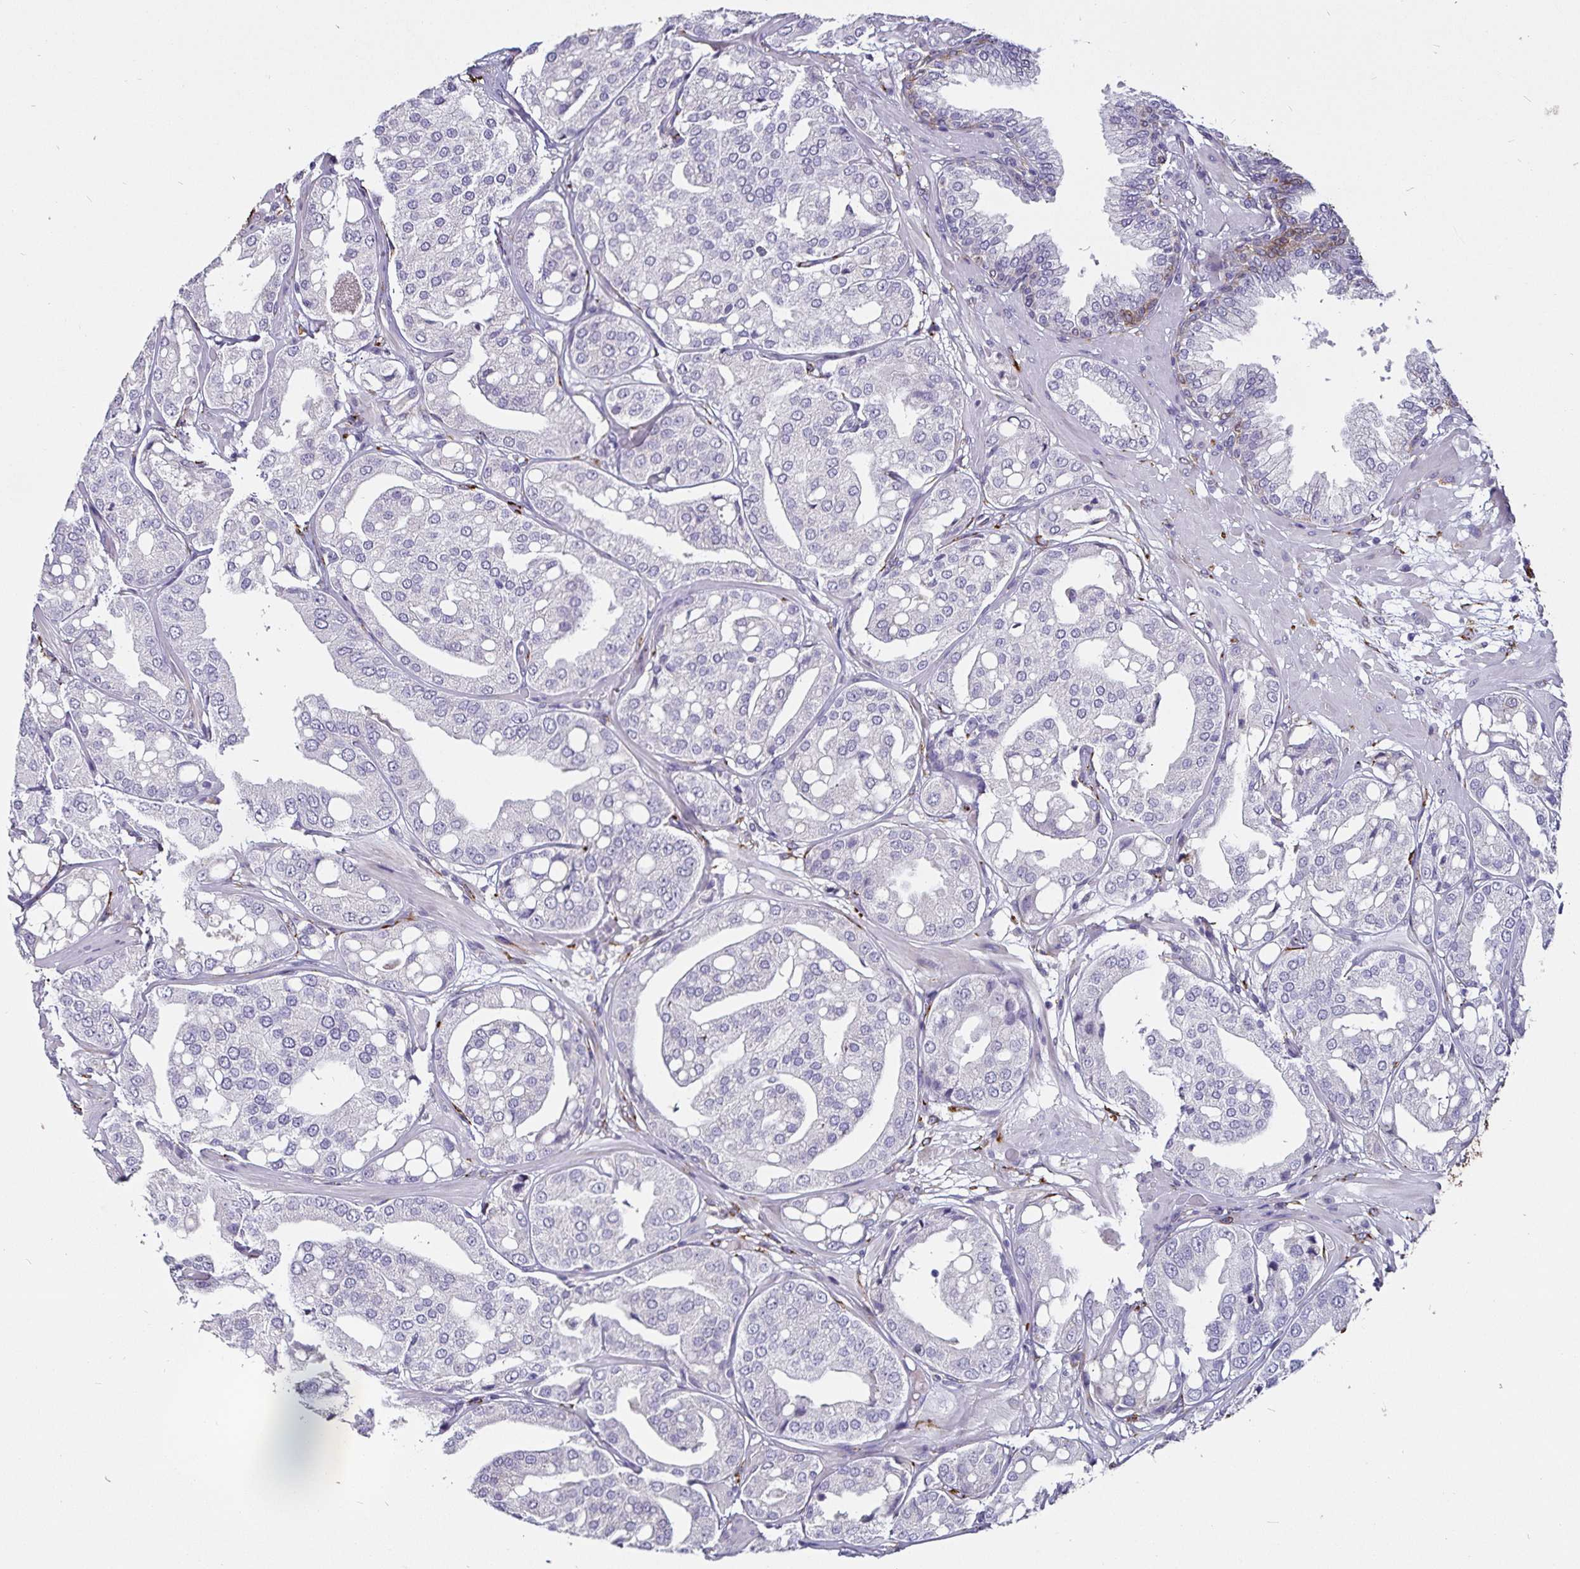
{"staining": {"intensity": "negative", "quantity": "none", "location": "none"}, "tissue": "renal cancer", "cell_type": "Tumor cells", "image_type": "cancer", "snomed": [{"axis": "morphology", "description": "Adenocarcinoma, NOS"}, {"axis": "topography", "description": "Urinary bladder"}], "caption": "This is an immunohistochemistry micrograph of renal cancer. There is no expression in tumor cells.", "gene": "P4HA2", "patient": {"sex": "male", "age": 61}}